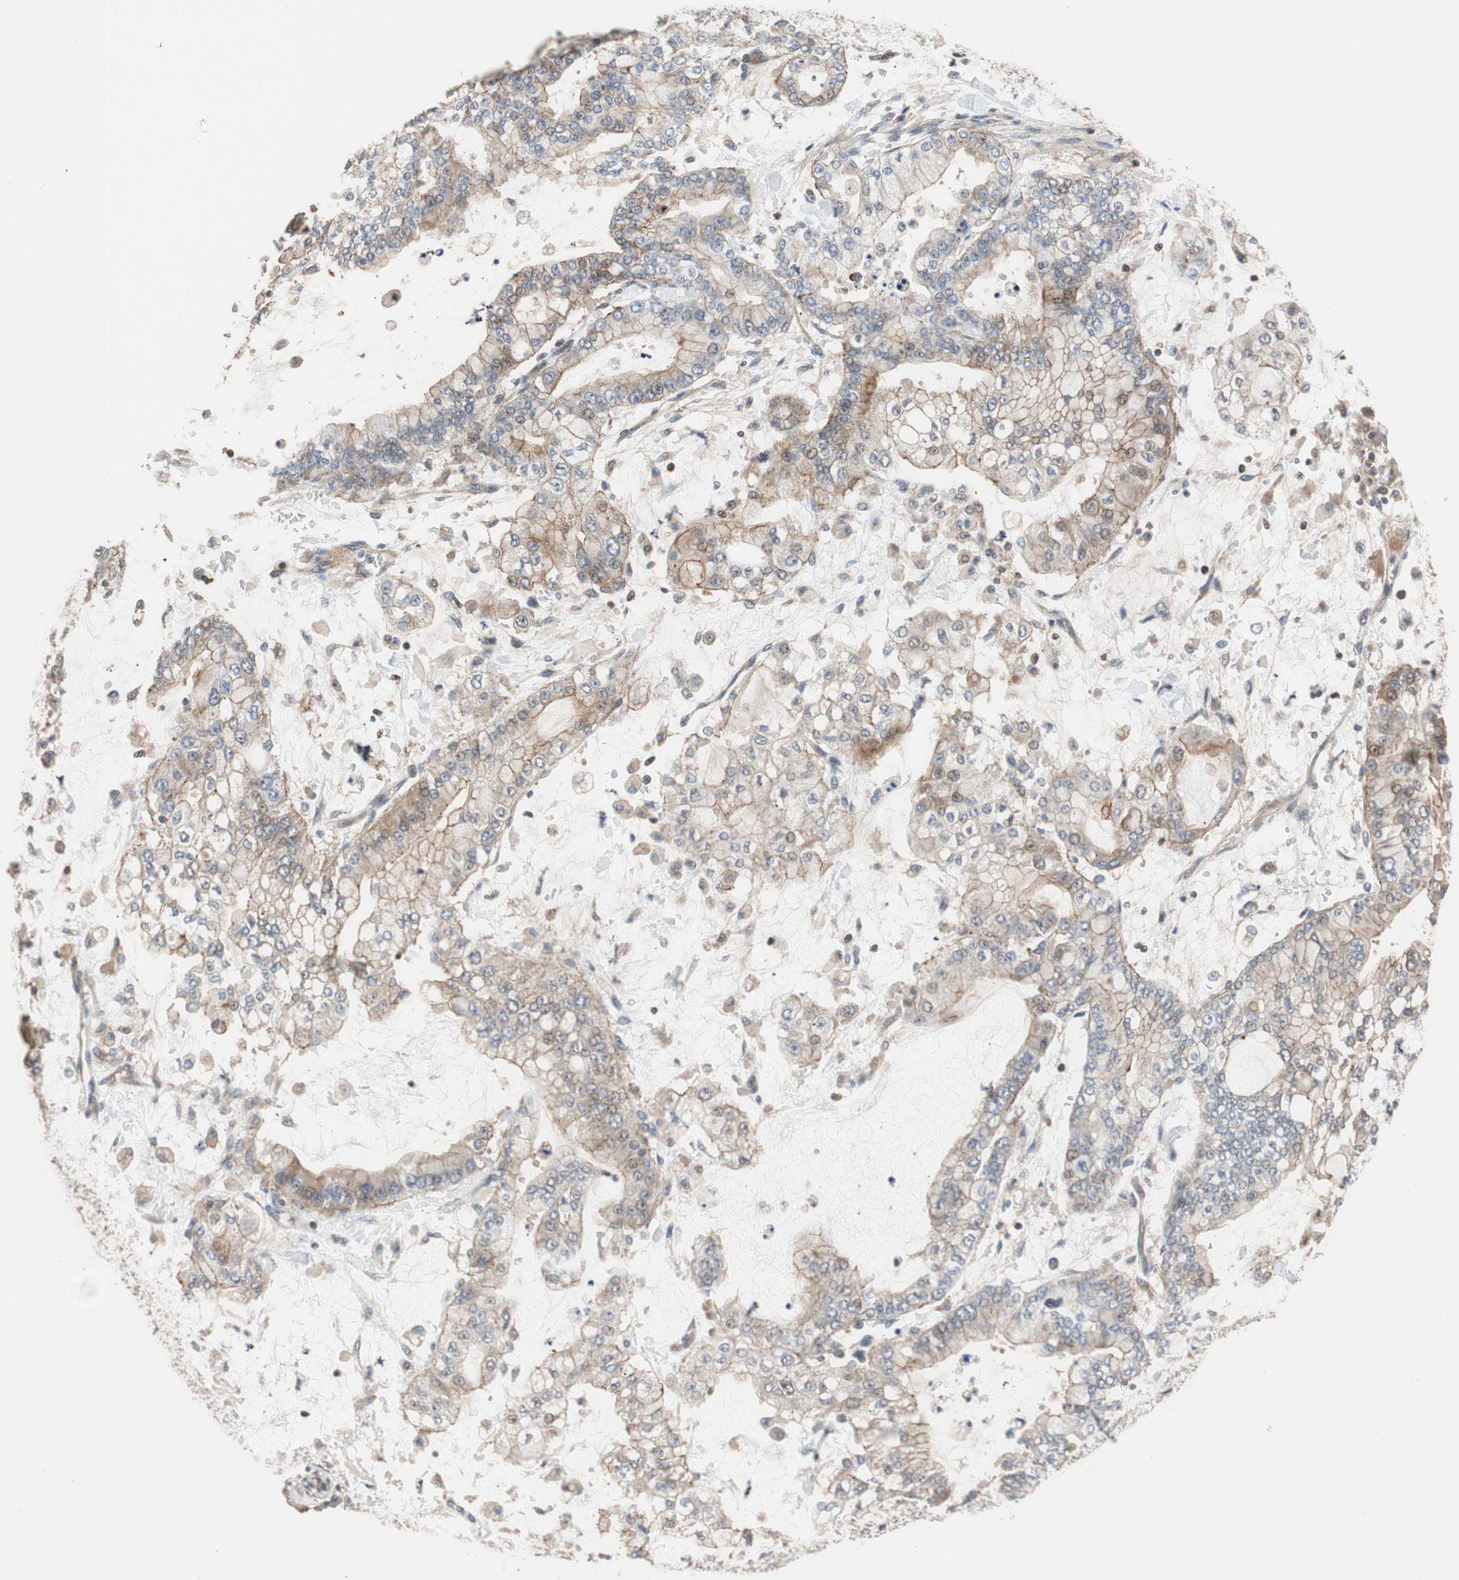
{"staining": {"intensity": "moderate", "quantity": "25%-75%", "location": "cytoplasmic/membranous"}, "tissue": "stomach cancer", "cell_type": "Tumor cells", "image_type": "cancer", "snomed": [{"axis": "morphology", "description": "Normal tissue, NOS"}, {"axis": "morphology", "description": "Adenocarcinoma, NOS"}, {"axis": "topography", "description": "Stomach, upper"}, {"axis": "topography", "description": "Stomach"}], "caption": "IHC staining of stomach cancer, which demonstrates medium levels of moderate cytoplasmic/membranous staining in approximately 25%-75% of tumor cells indicating moderate cytoplasmic/membranous protein positivity. The staining was performed using DAB (brown) for protein detection and nuclei were counterstained in hematoxylin (blue).", "gene": "MAP4K2", "patient": {"sex": "male", "age": 76}}